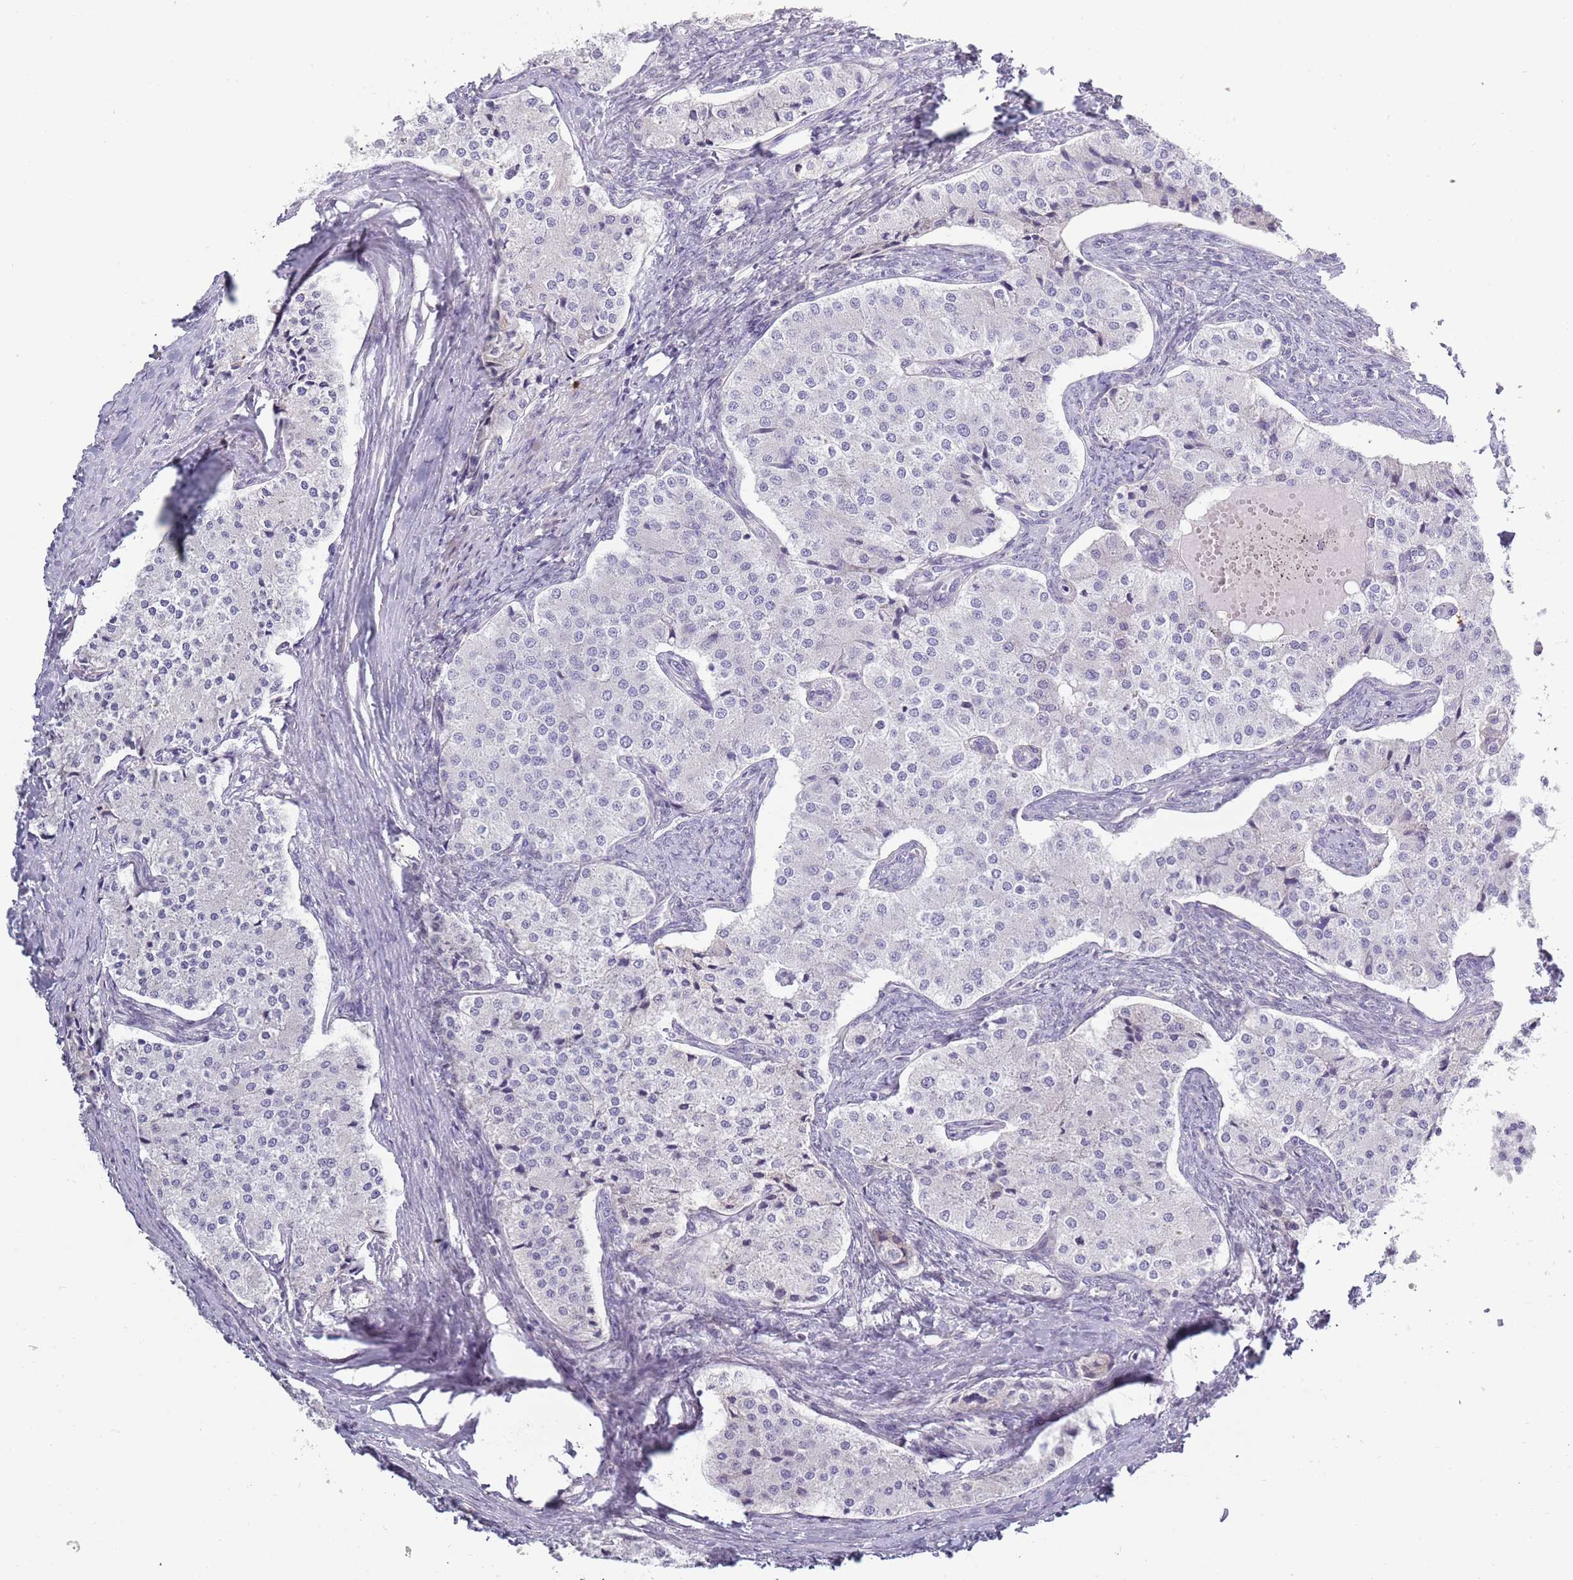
{"staining": {"intensity": "negative", "quantity": "none", "location": "none"}, "tissue": "carcinoid", "cell_type": "Tumor cells", "image_type": "cancer", "snomed": [{"axis": "morphology", "description": "Carcinoid, malignant, NOS"}, {"axis": "topography", "description": "Colon"}], "caption": "This is an immunohistochemistry (IHC) micrograph of human malignant carcinoid. There is no expression in tumor cells.", "gene": "TNFRSF6B", "patient": {"sex": "female", "age": 52}}